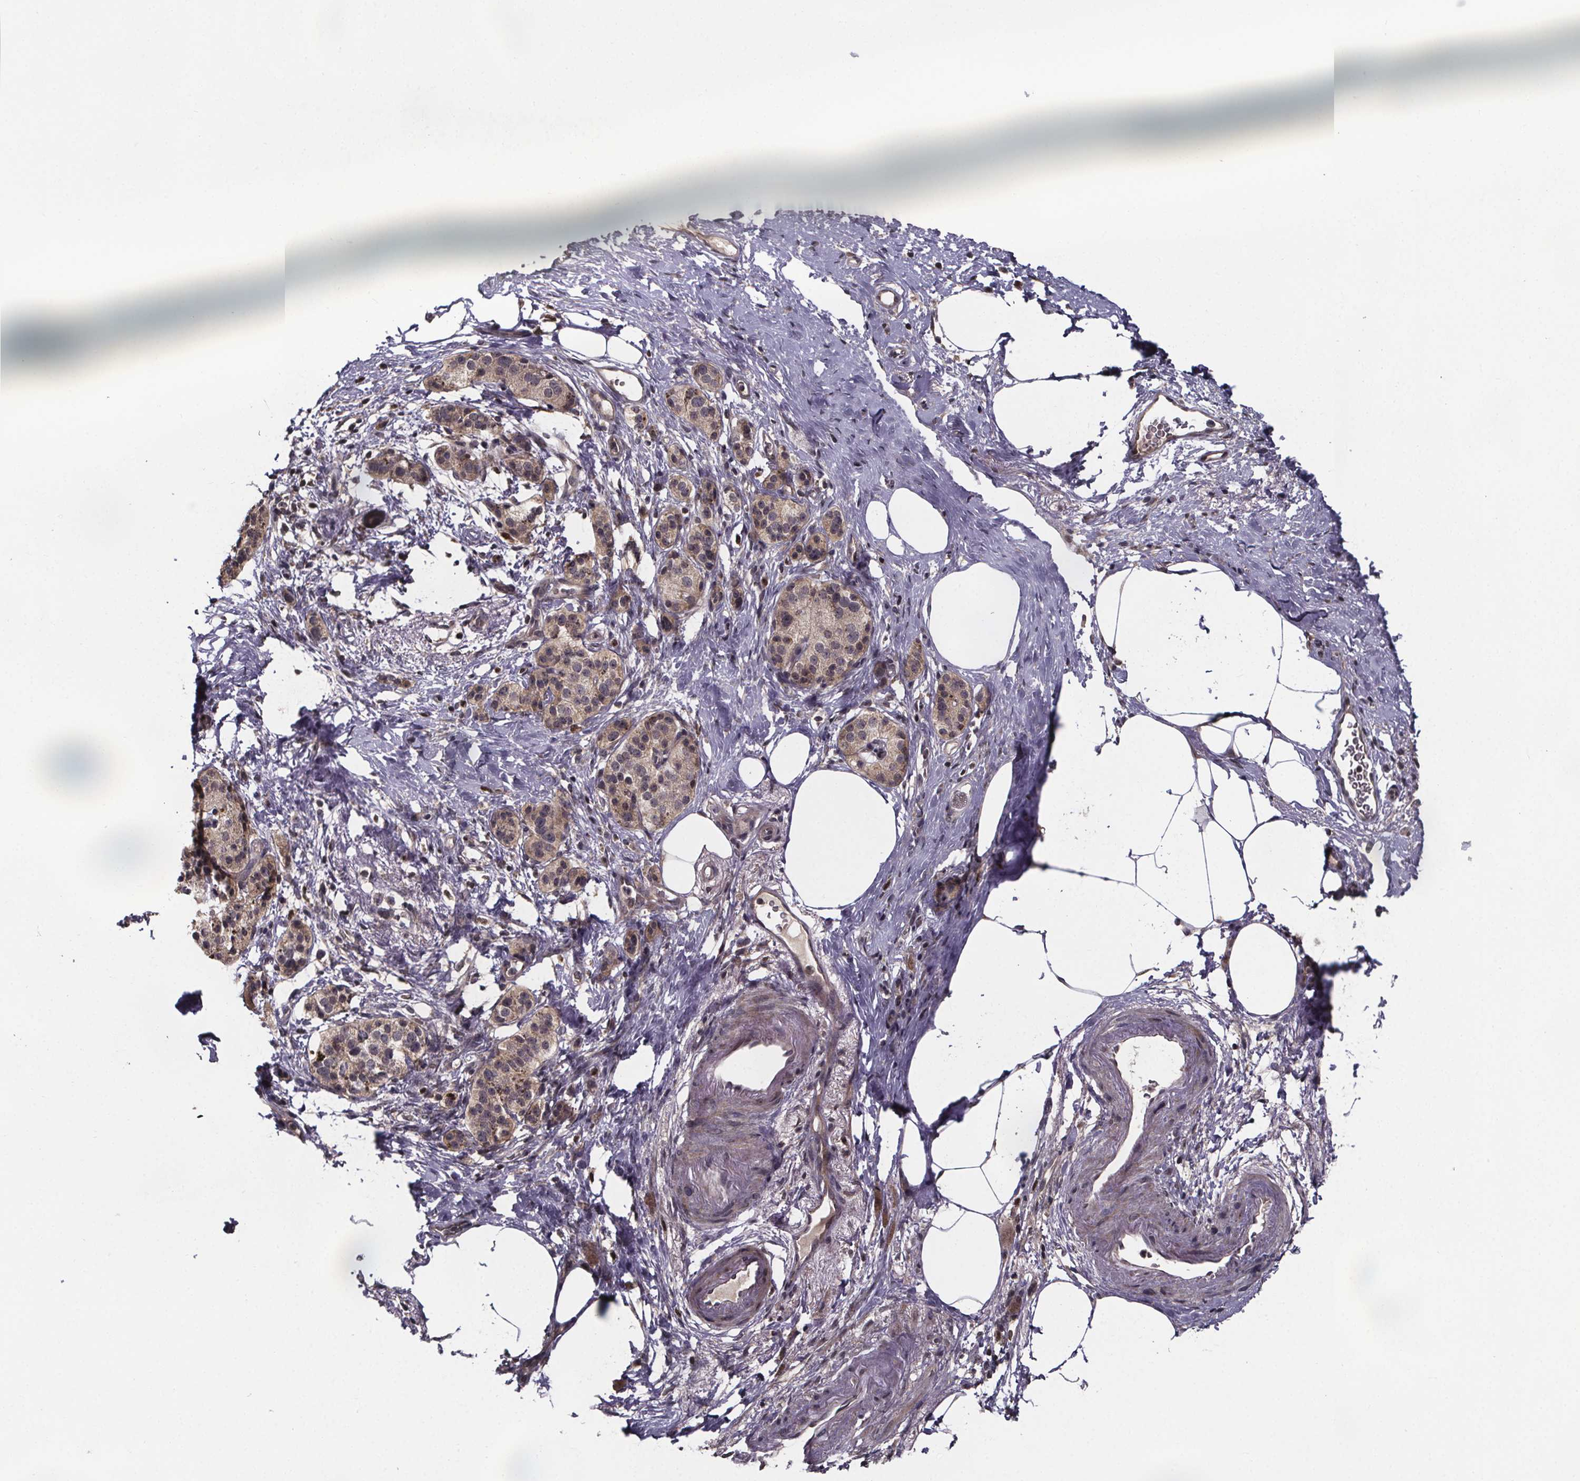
{"staining": {"intensity": "weak", "quantity": "25%-75%", "location": "cytoplasmic/membranous,nuclear"}, "tissue": "pancreatic cancer", "cell_type": "Tumor cells", "image_type": "cancer", "snomed": [{"axis": "morphology", "description": "Adenocarcinoma, NOS"}, {"axis": "topography", "description": "Pancreas"}], "caption": "Protein expression analysis of human pancreatic cancer (adenocarcinoma) reveals weak cytoplasmic/membranous and nuclear expression in approximately 25%-75% of tumor cells. (Brightfield microscopy of DAB IHC at high magnification).", "gene": "FN3KRP", "patient": {"sex": "female", "age": 72}}